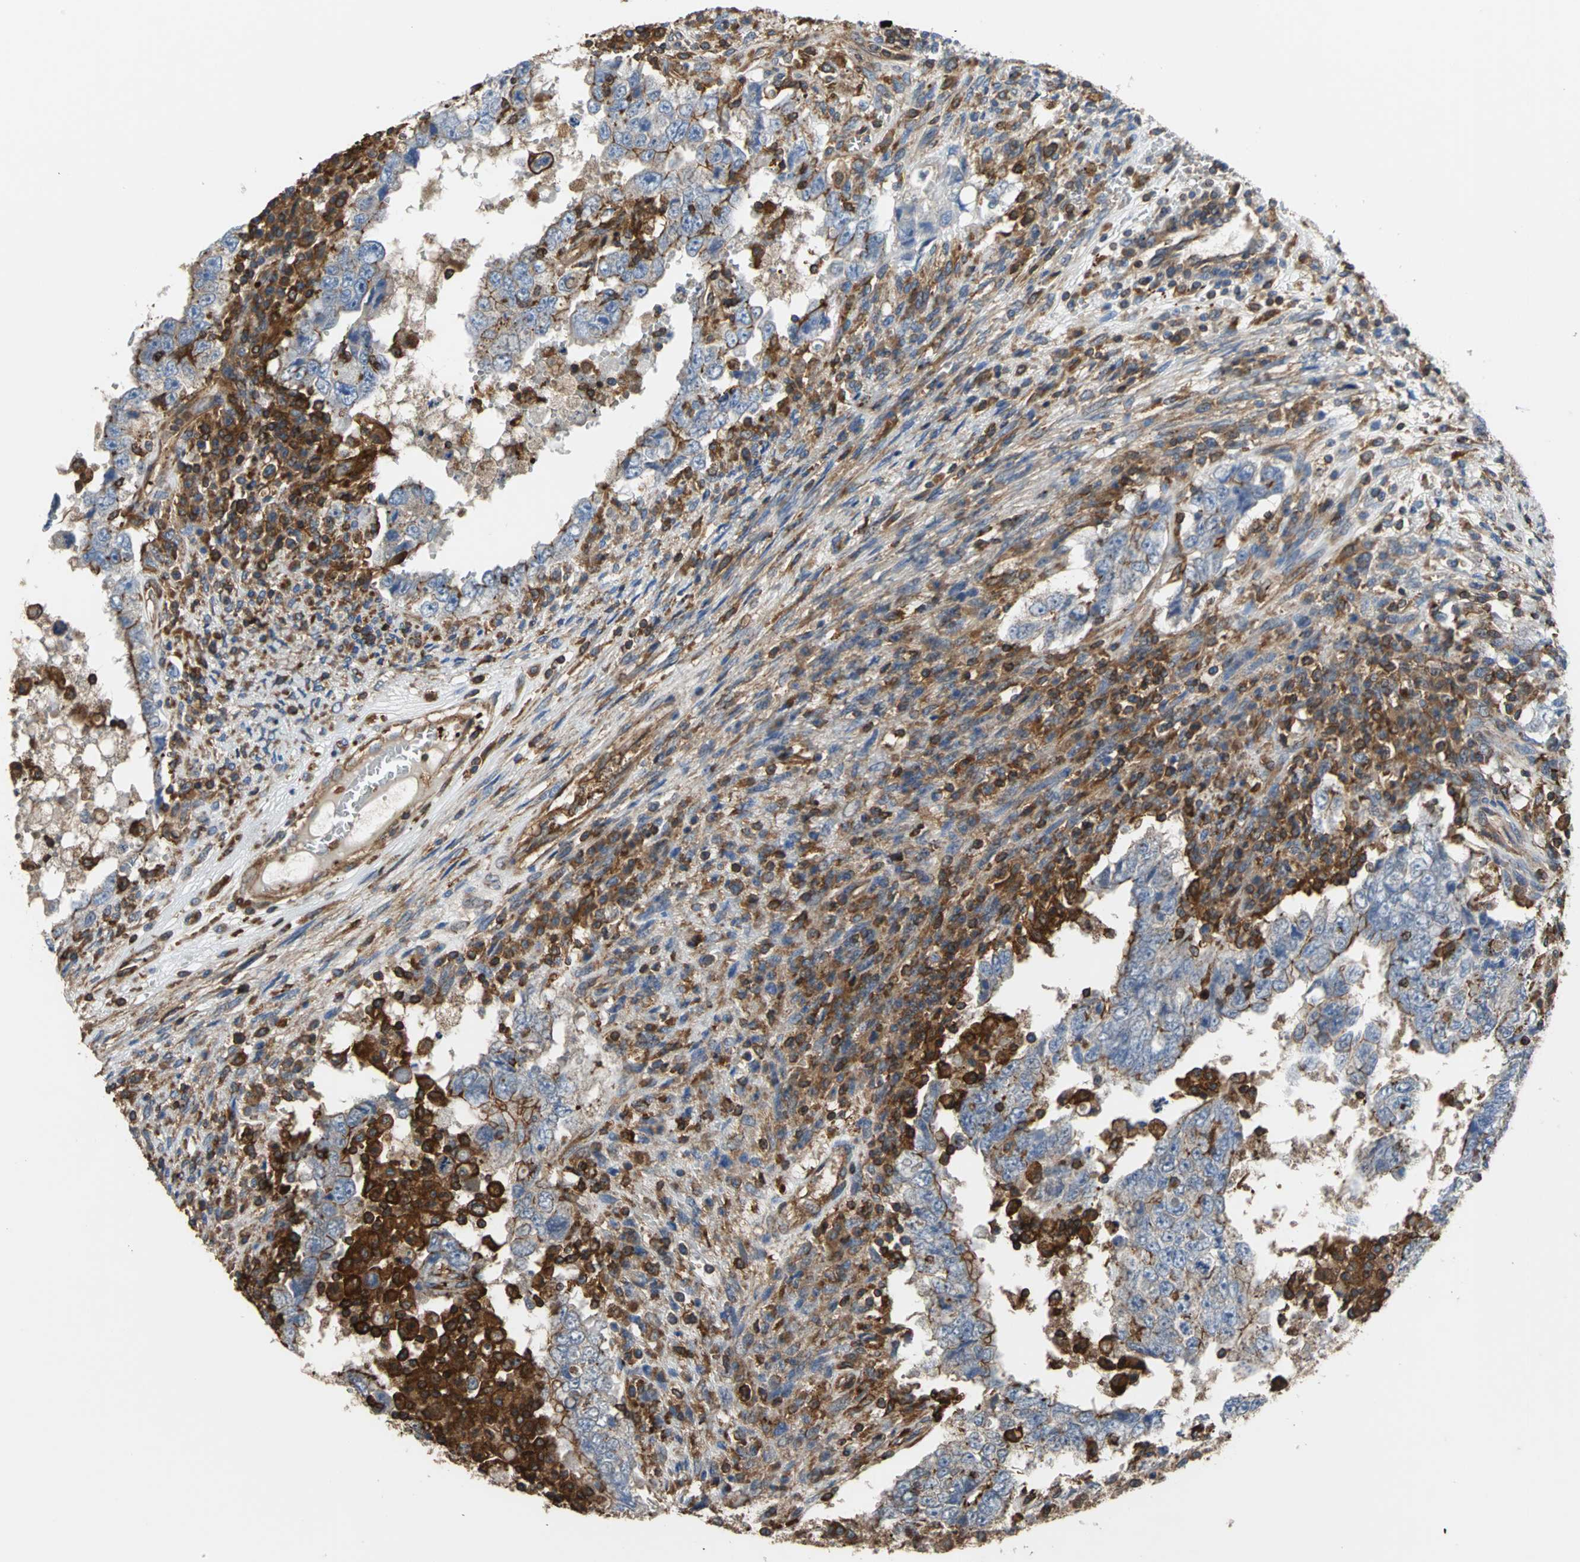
{"staining": {"intensity": "moderate", "quantity": "<25%", "location": "cytoplasmic/membranous"}, "tissue": "testis cancer", "cell_type": "Tumor cells", "image_type": "cancer", "snomed": [{"axis": "morphology", "description": "Carcinoma, Embryonal, NOS"}, {"axis": "topography", "description": "Testis"}], "caption": "Tumor cells reveal low levels of moderate cytoplasmic/membranous positivity in approximately <25% of cells in embryonal carcinoma (testis). Using DAB (brown) and hematoxylin (blue) stains, captured at high magnification using brightfield microscopy.", "gene": "TLN1", "patient": {"sex": "male", "age": 26}}